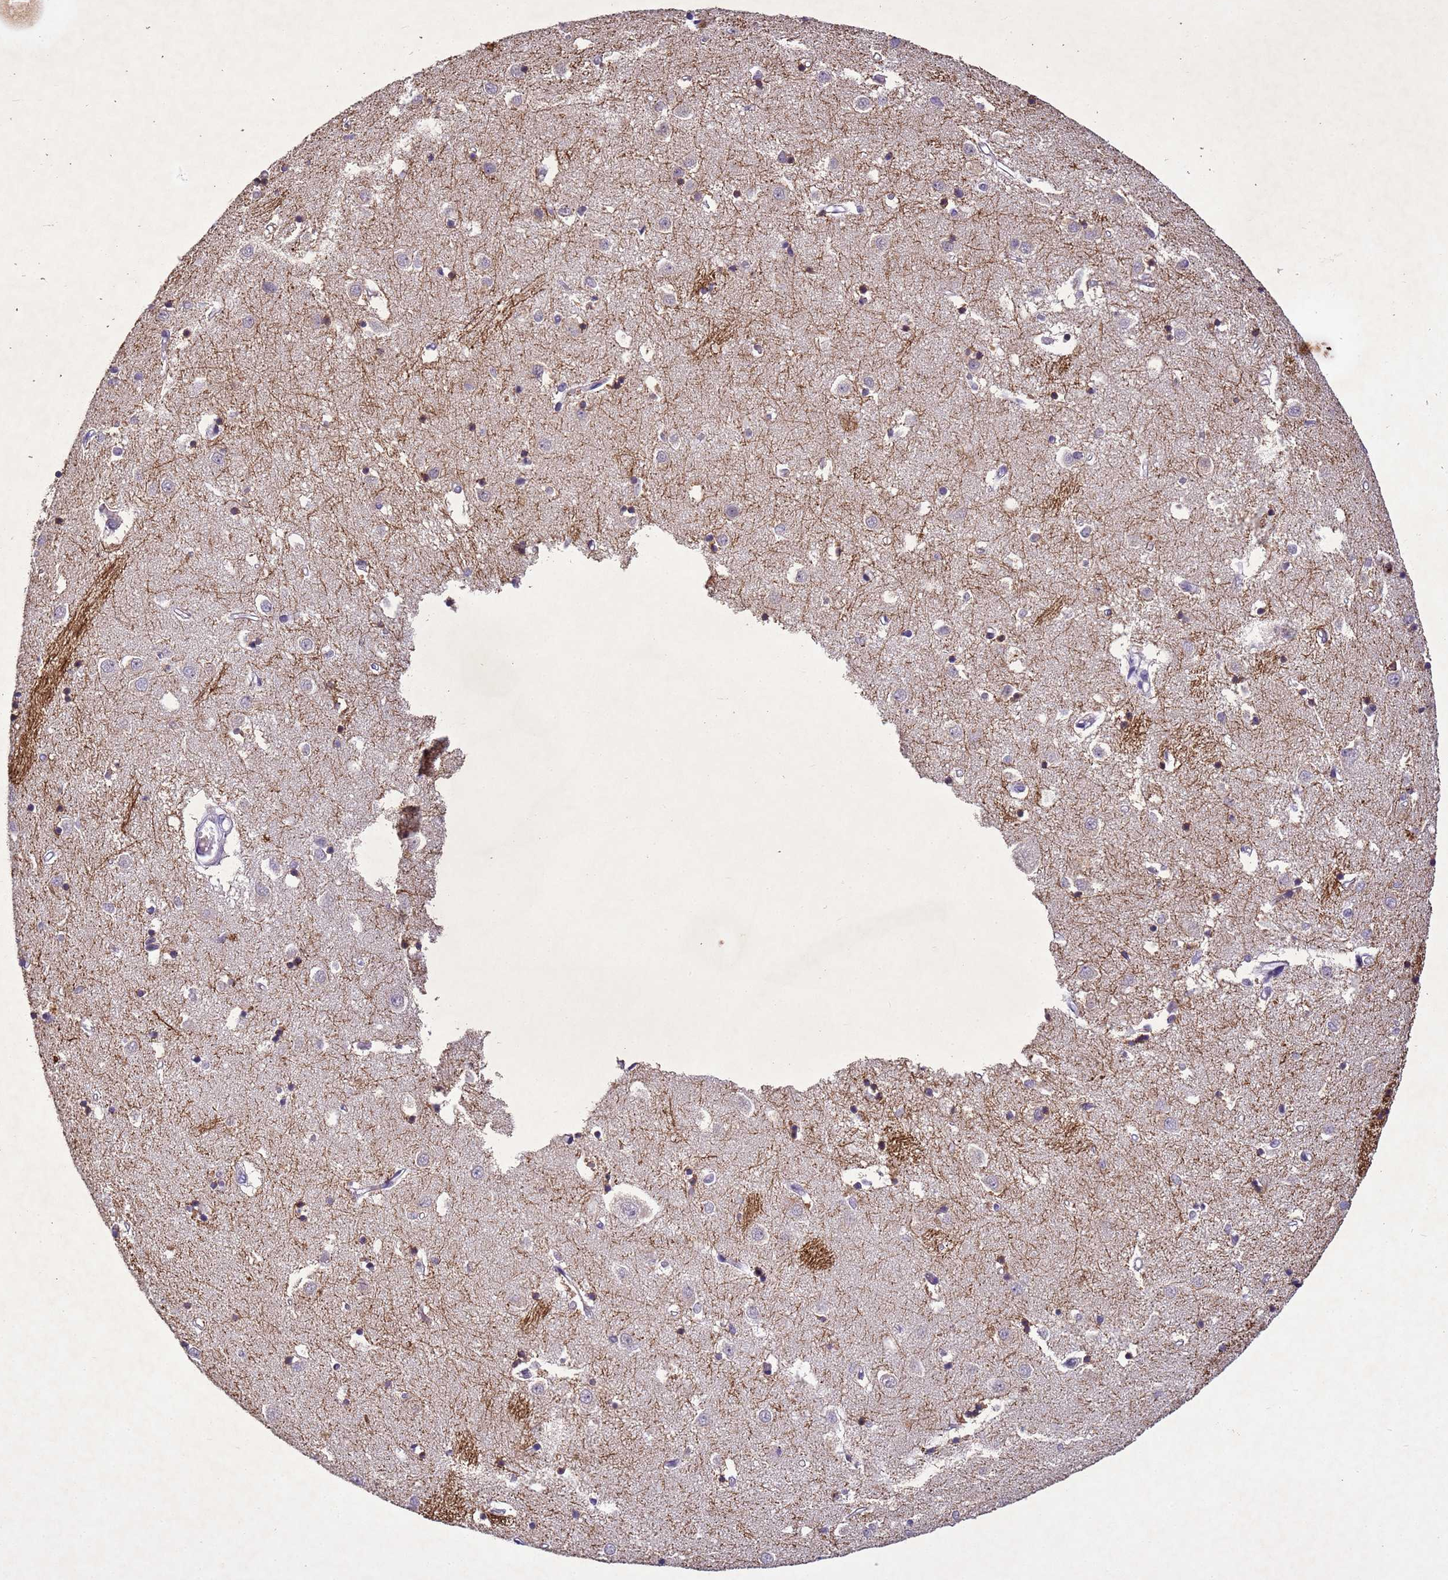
{"staining": {"intensity": "strong", "quantity": "<25%", "location": "cytoplasmic/membranous"}, "tissue": "caudate", "cell_type": "Glial cells", "image_type": "normal", "snomed": [{"axis": "morphology", "description": "Normal tissue, NOS"}, {"axis": "topography", "description": "Lateral ventricle wall"}], "caption": "IHC of benign caudate demonstrates medium levels of strong cytoplasmic/membranous positivity in approximately <25% of glial cells.", "gene": "NLRP11", "patient": {"sex": "male", "age": 70}}